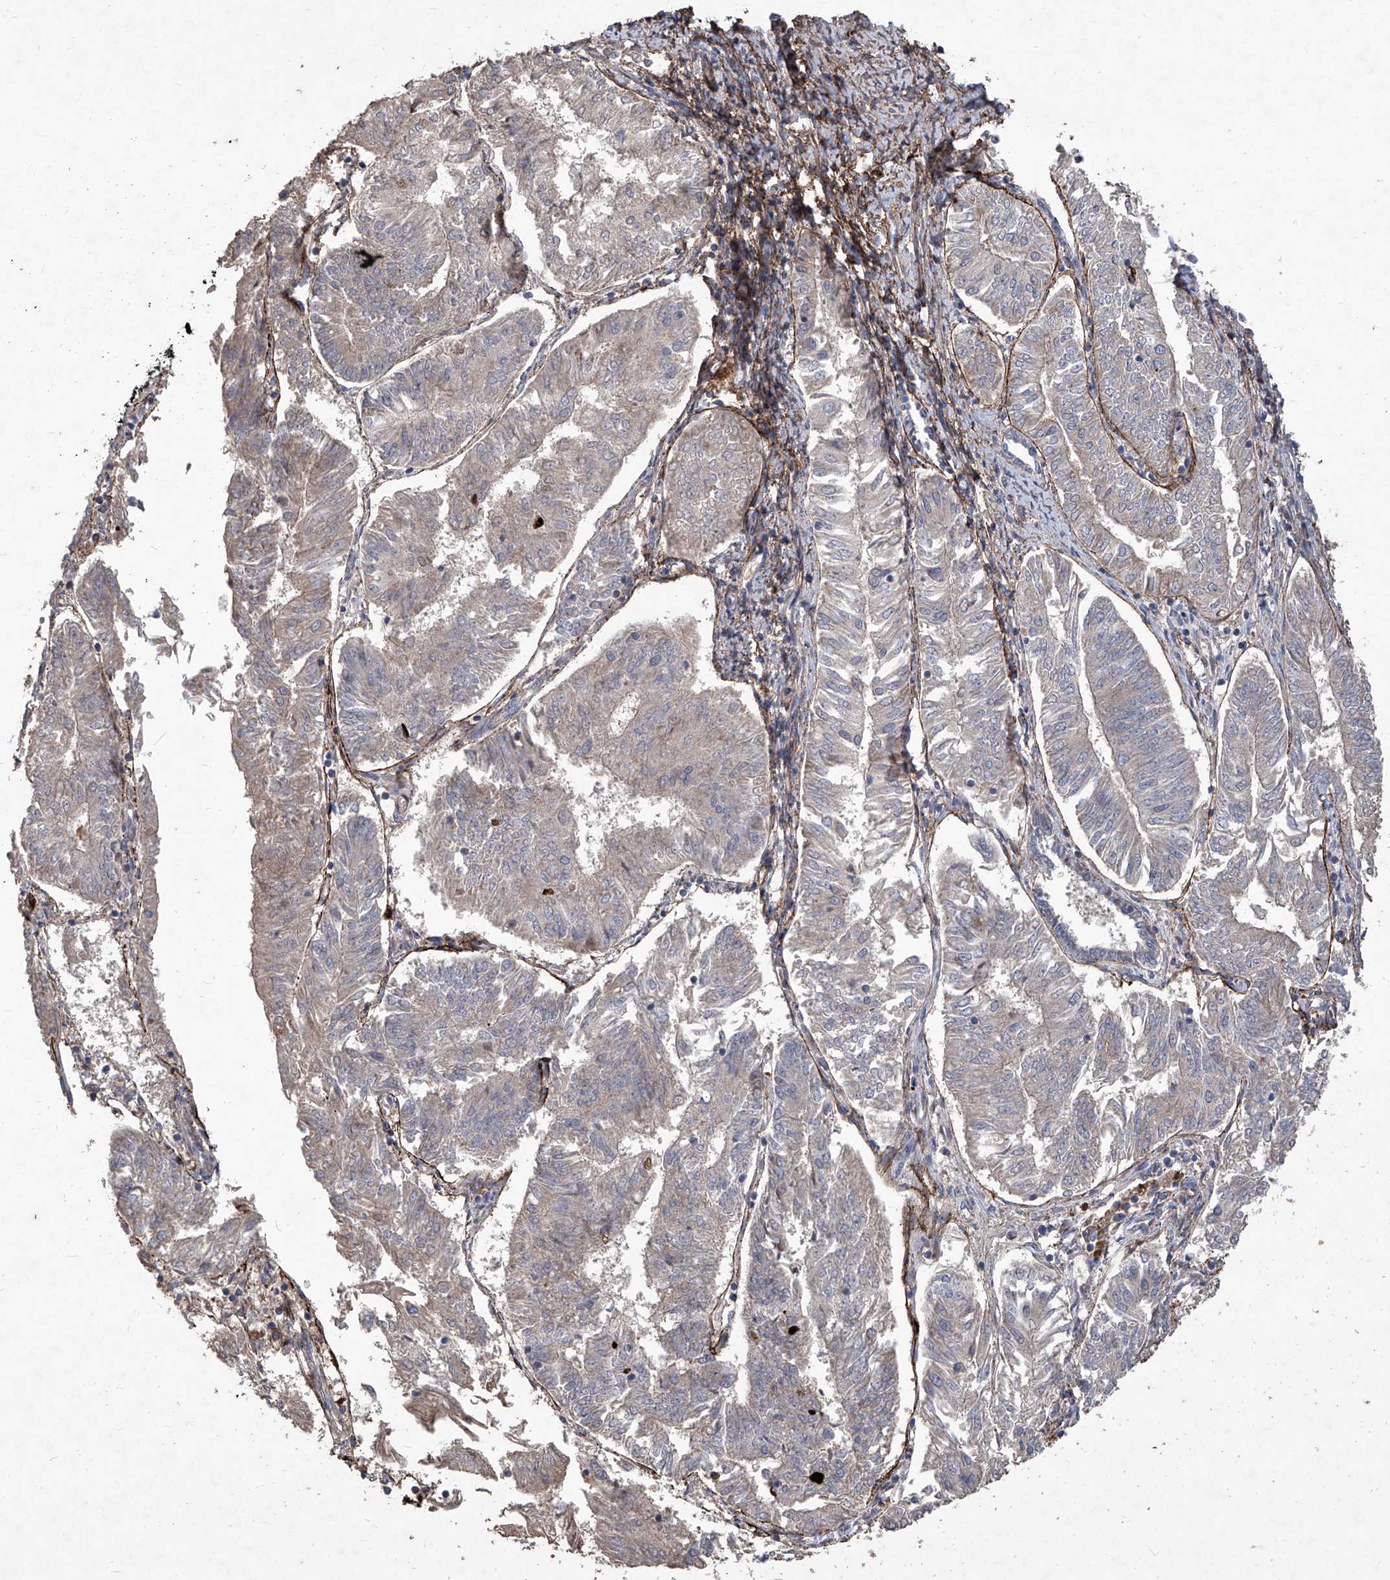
{"staining": {"intensity": "negative", "quantity": "none", "location": "none"}, "tissue": "endometrial cancer", "cell_type": "Tumor cells", "image_type": "cancer", "snomed": [{"axis": "morphology", "description": "Adenocarcinoma, NOS"}, {"axis": "topography", "description": "Endometrium"}], "caption": "Tumor cells show no significant protein expression in adenocarcinoma (endometrial).", "gene": "TXNIP", "patient": {"sex": "female", "age": 58}}